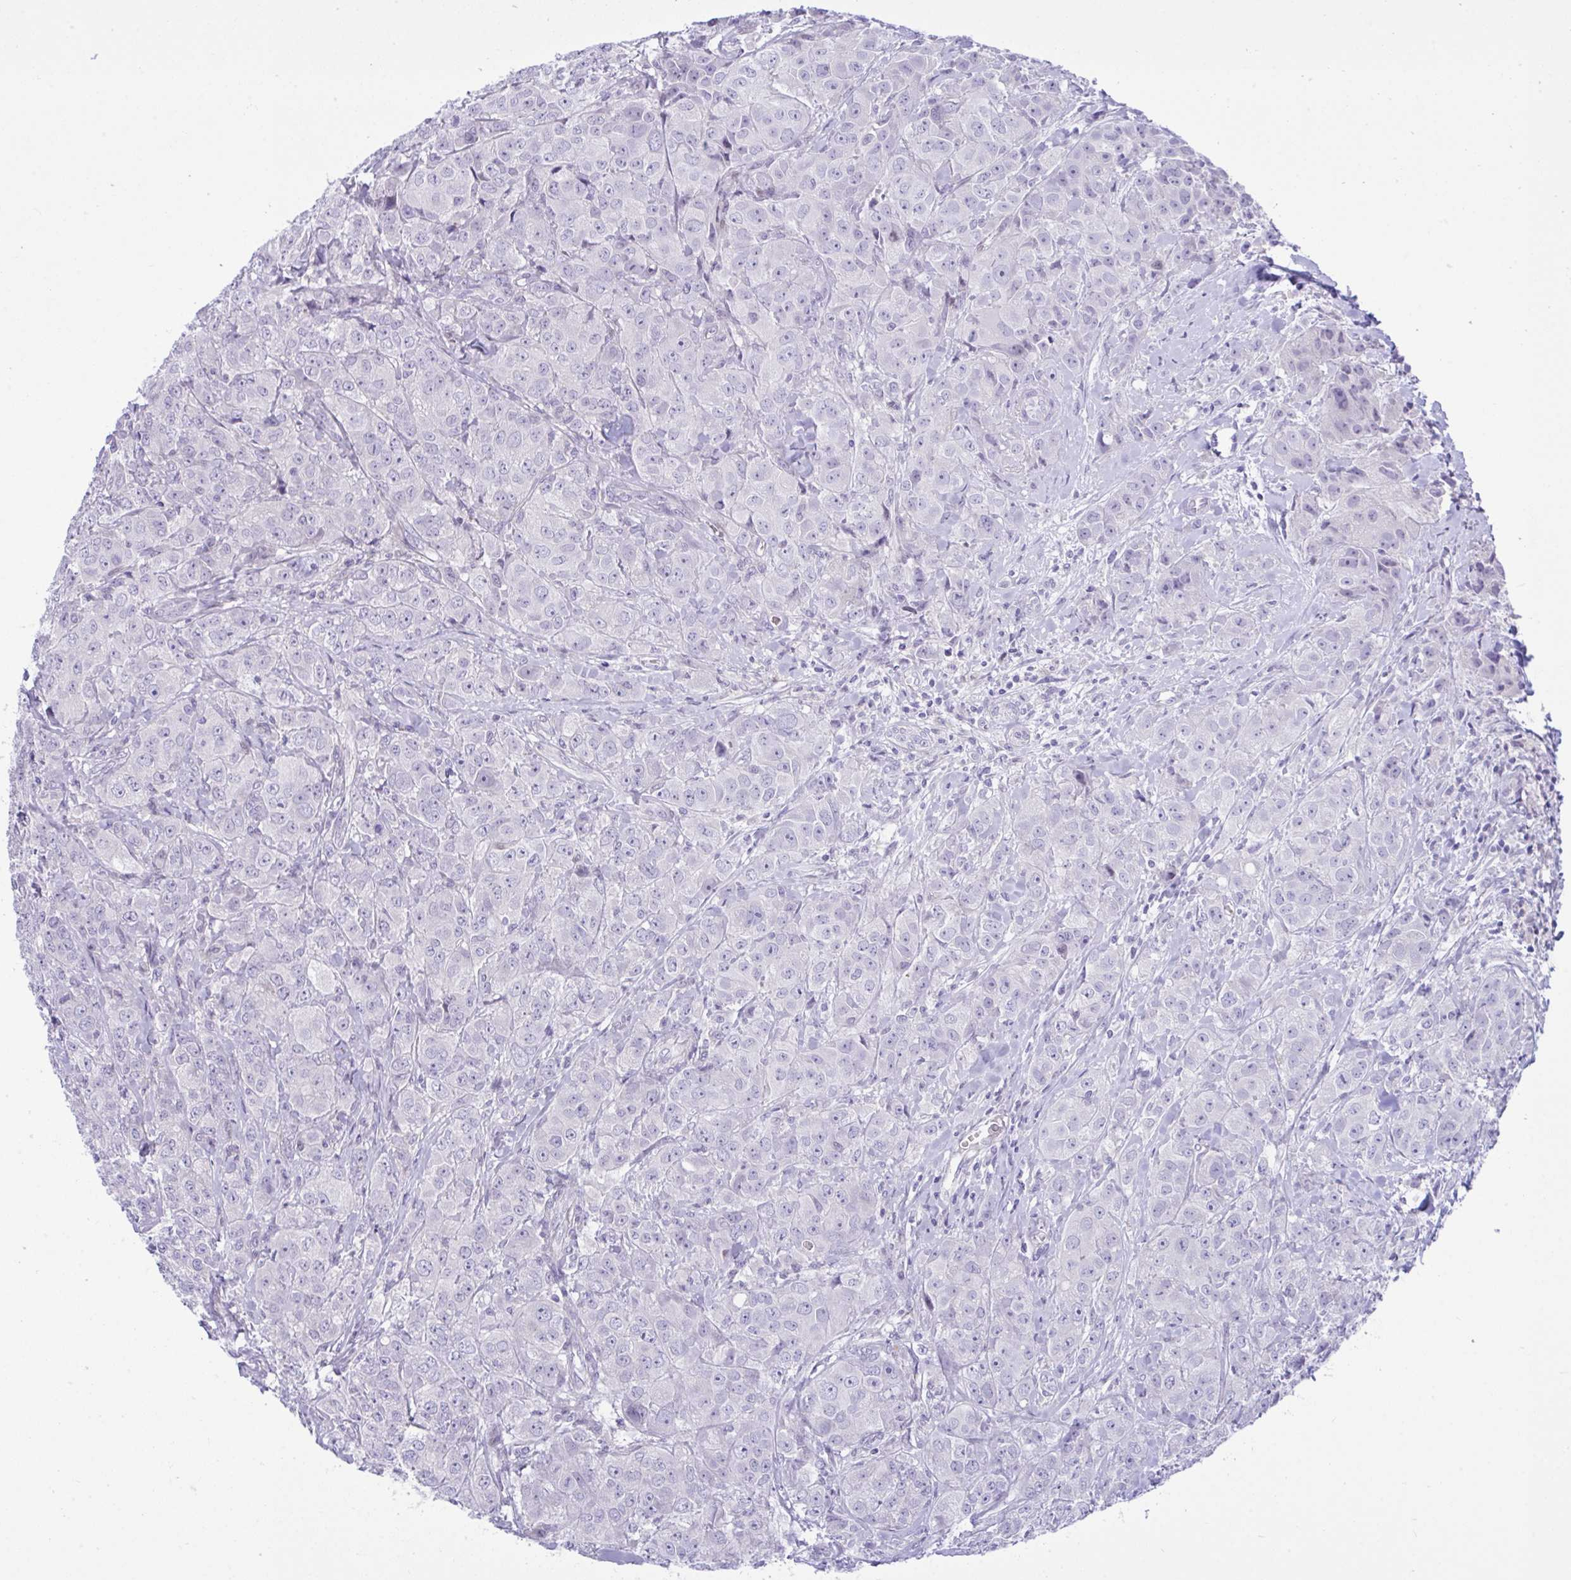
{"staining": {"intensity": "negative", "quantity": "none", "location": "none"}, "tissue": "breast cancer", "cell_type": "Tumor cells", "image_type": "cancer", "snomed": [{"axis": "morphology", "description": "Normal tissue, NOS"}, {"axis": "morphology", "description": "Duct carcinoma"}, {"axis": "topography", "description": "Breast"}], "caption": "Protein analysis of intraductal carcinoma (breast) shows no significant positivity in tumor cells. (Immunohistochemistry (ihc), brightfield microscopy, high magnification).", "gene": "WDR97", "patient": {"sex": "female", "age": 43}}